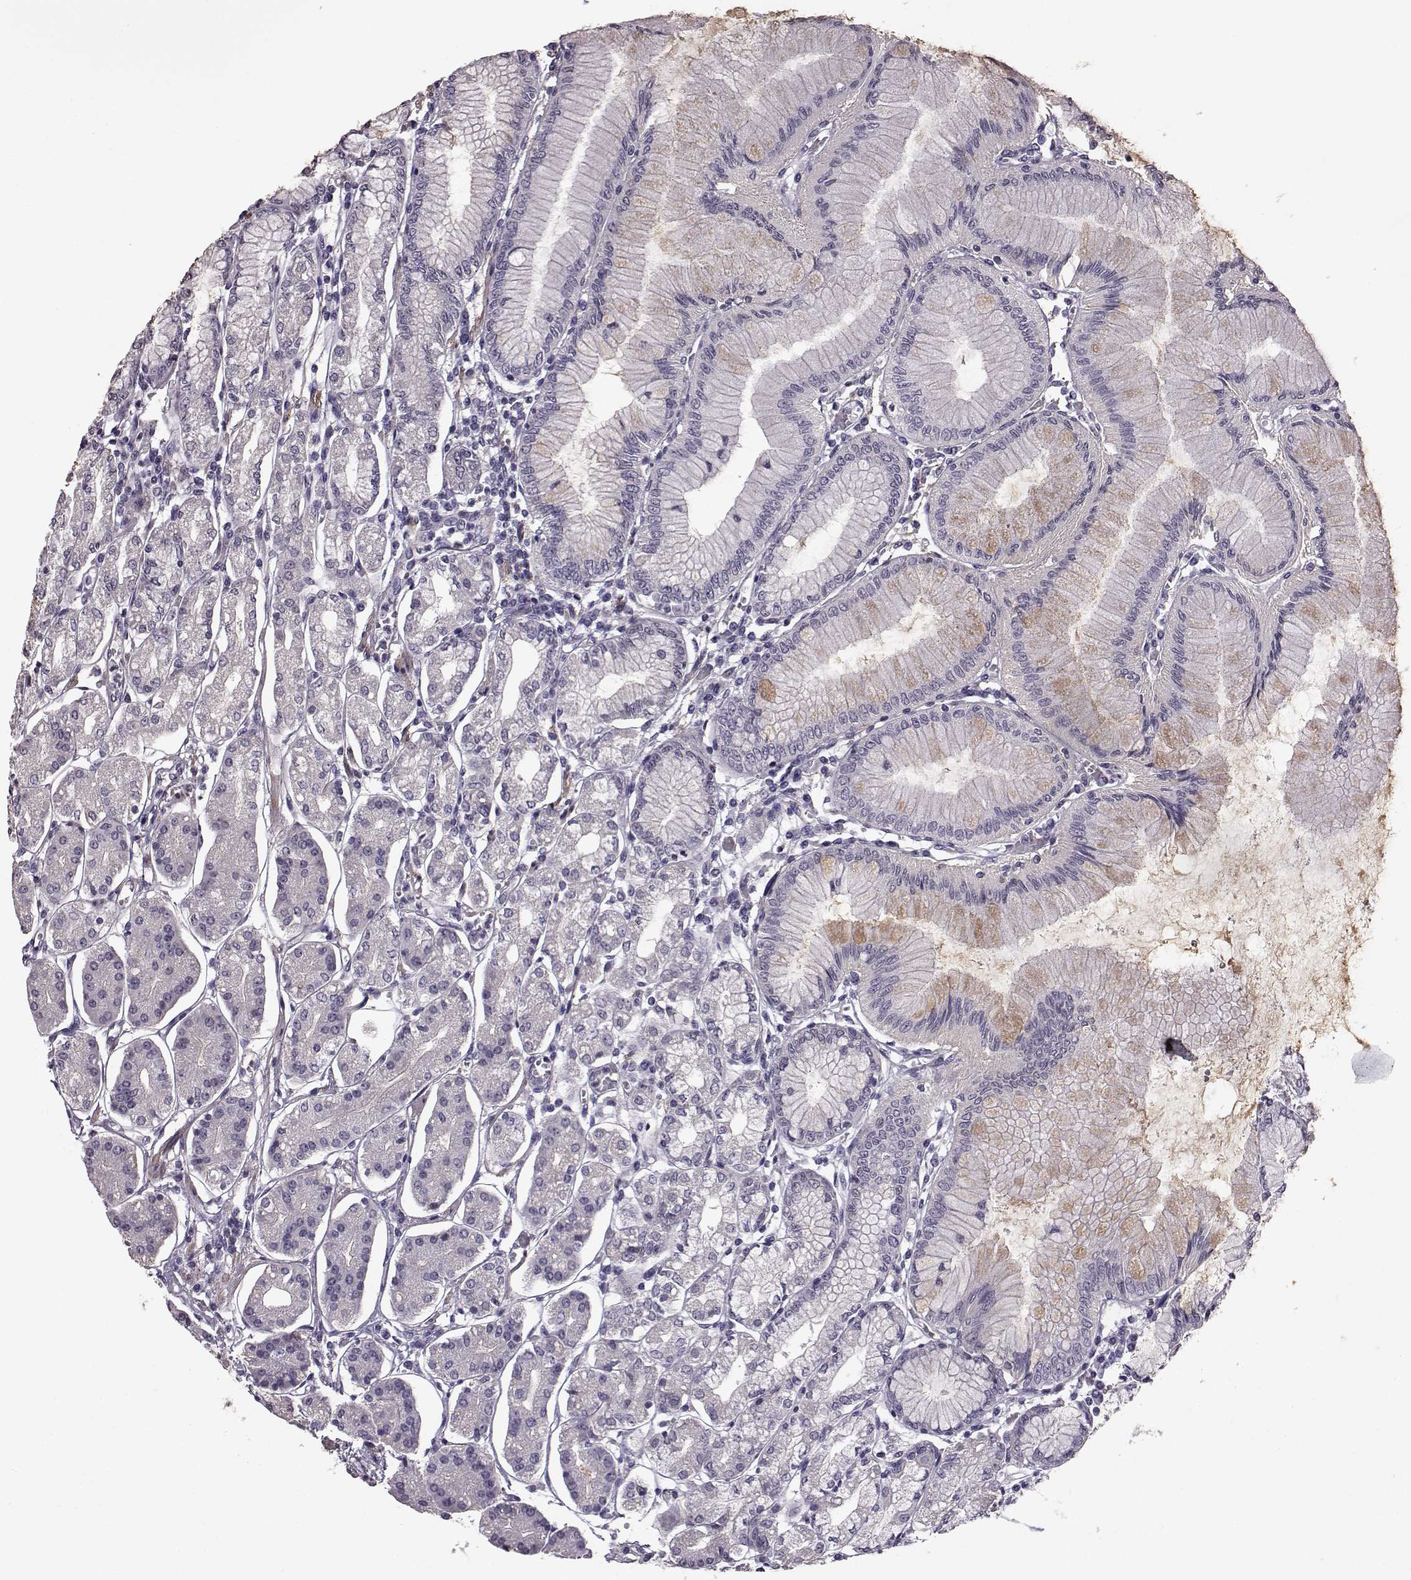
{"staining": {"intensity": "negative", "quantity": "none", "location": "none"}, "tissue": "stomach", "cell_type": "Glandular cells", "image_type": "normal", "snomed": [{"axis": "morphology", "description": "Normal tissue, NOS"}, {"axis": "topography", "description": "Skeletal muscle"}, {"axis": "topography", "description": "Stomach"}], "caption": "Immunohistochemical staining of benign stomach exhibits no significant positivity in glandular cells. (DAB IHC with hematoxylin counter stain).", "gene": "SLCO3A1", "patient": {"sex": "female", "age": 57}}